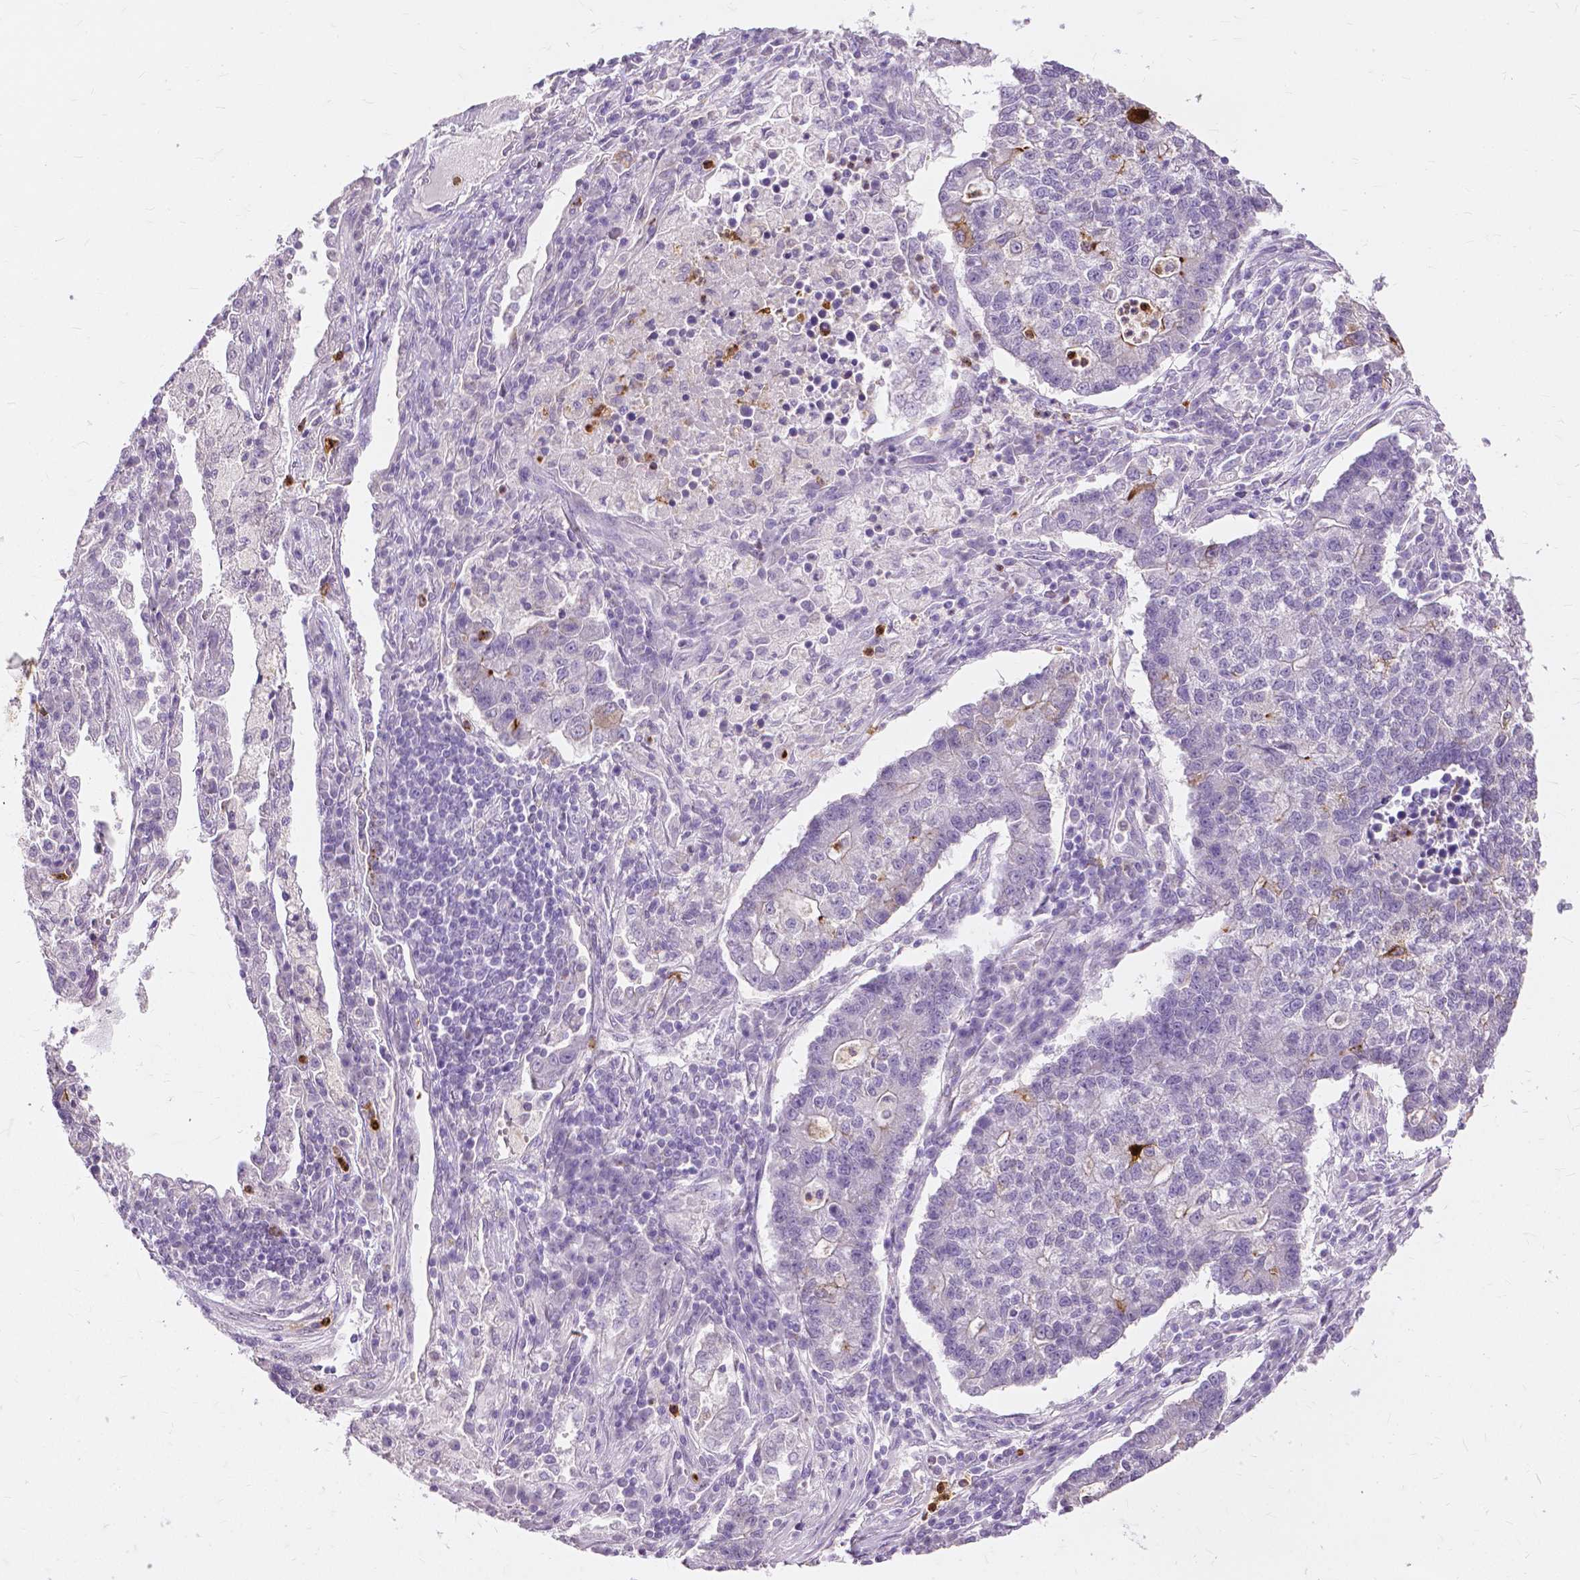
{"staining": {"intensity": "negative", "quantity": "none", "location": "none"}, "tissue": "lung cancer", "cell_type": "Tumor cells", "image_type": "cancer", "snomed": [{"axis": "morphology", "description": "Adenocarcinoma, NOS"}, {"axis": "topography", "description": "Lung"}], "caption": "IHC image of neoplastic tissue: human adenocarcinoma (lung) stained with DAB (3,3'-diaminobenzidine) demonstrates no significant protein positivity in tumor cells. The staining is performed using DAB brown chromogen with nuclei counter-stained in using hematoxylin.", "gene": "CXCR2", "patient": {"sex": "male", "age": 57}}